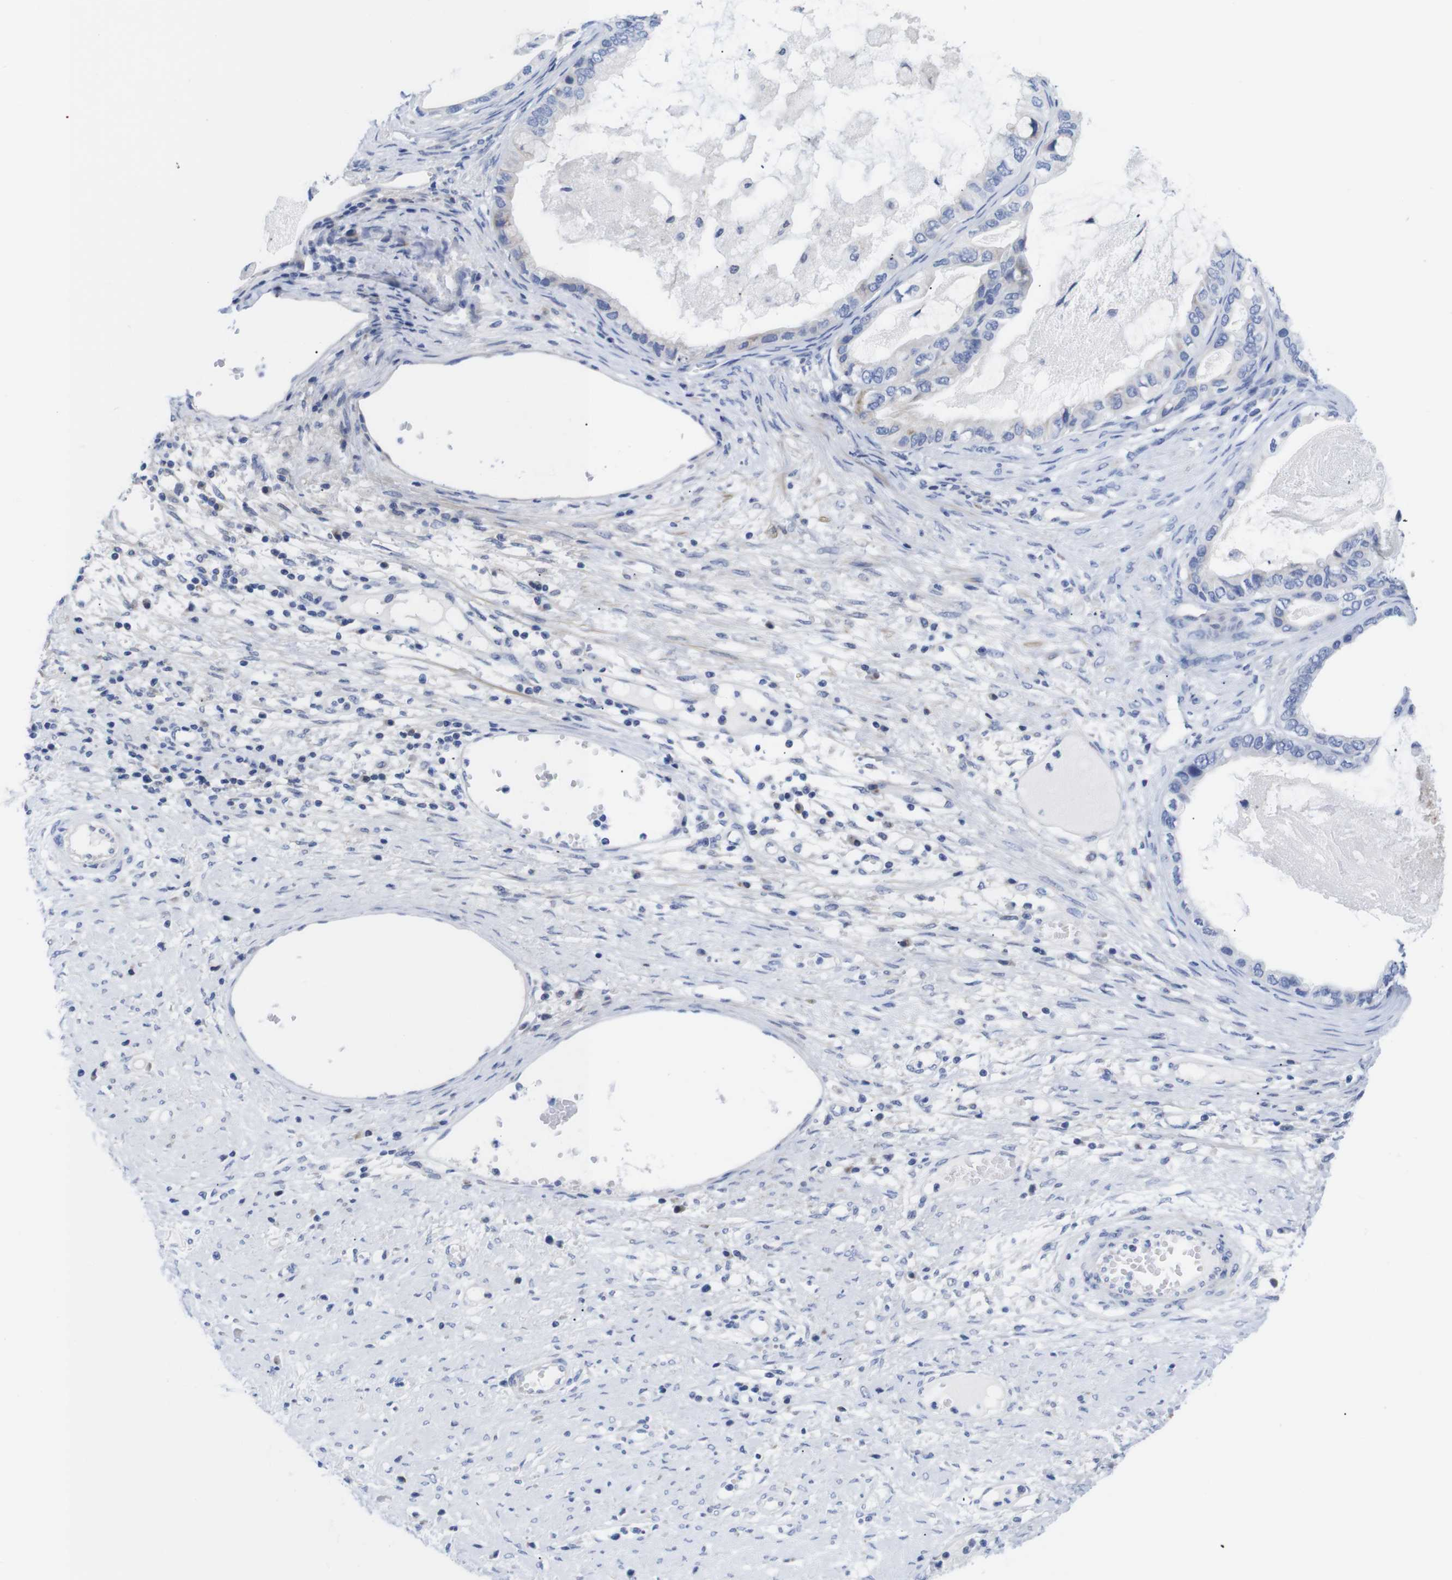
{"staining": {"intensity": "negative", "quantity": "none", "location": "none"}, "tissue": "ovarian cancer", "cell_type": "Tumor cells", "image_type": "cancer", "snomed": [{"axis": "morphology", "description": "Cystadenocarcinoma, mucinous, NOS"}, {"axis": "topography", "description": "Ovary"}], "caption": "An immunohistochemistry photomicrograph of mucinous cystadenocarcinoma (ovarian) is shown. There is no staining in tumor cells of mucinous cystadenocarcinoma (ovarian). (Immunohistochemistry, brightfield microscopy, high magnification).", "gene": "LRRC55", "patient": {"sex": "female", "age": 80}}